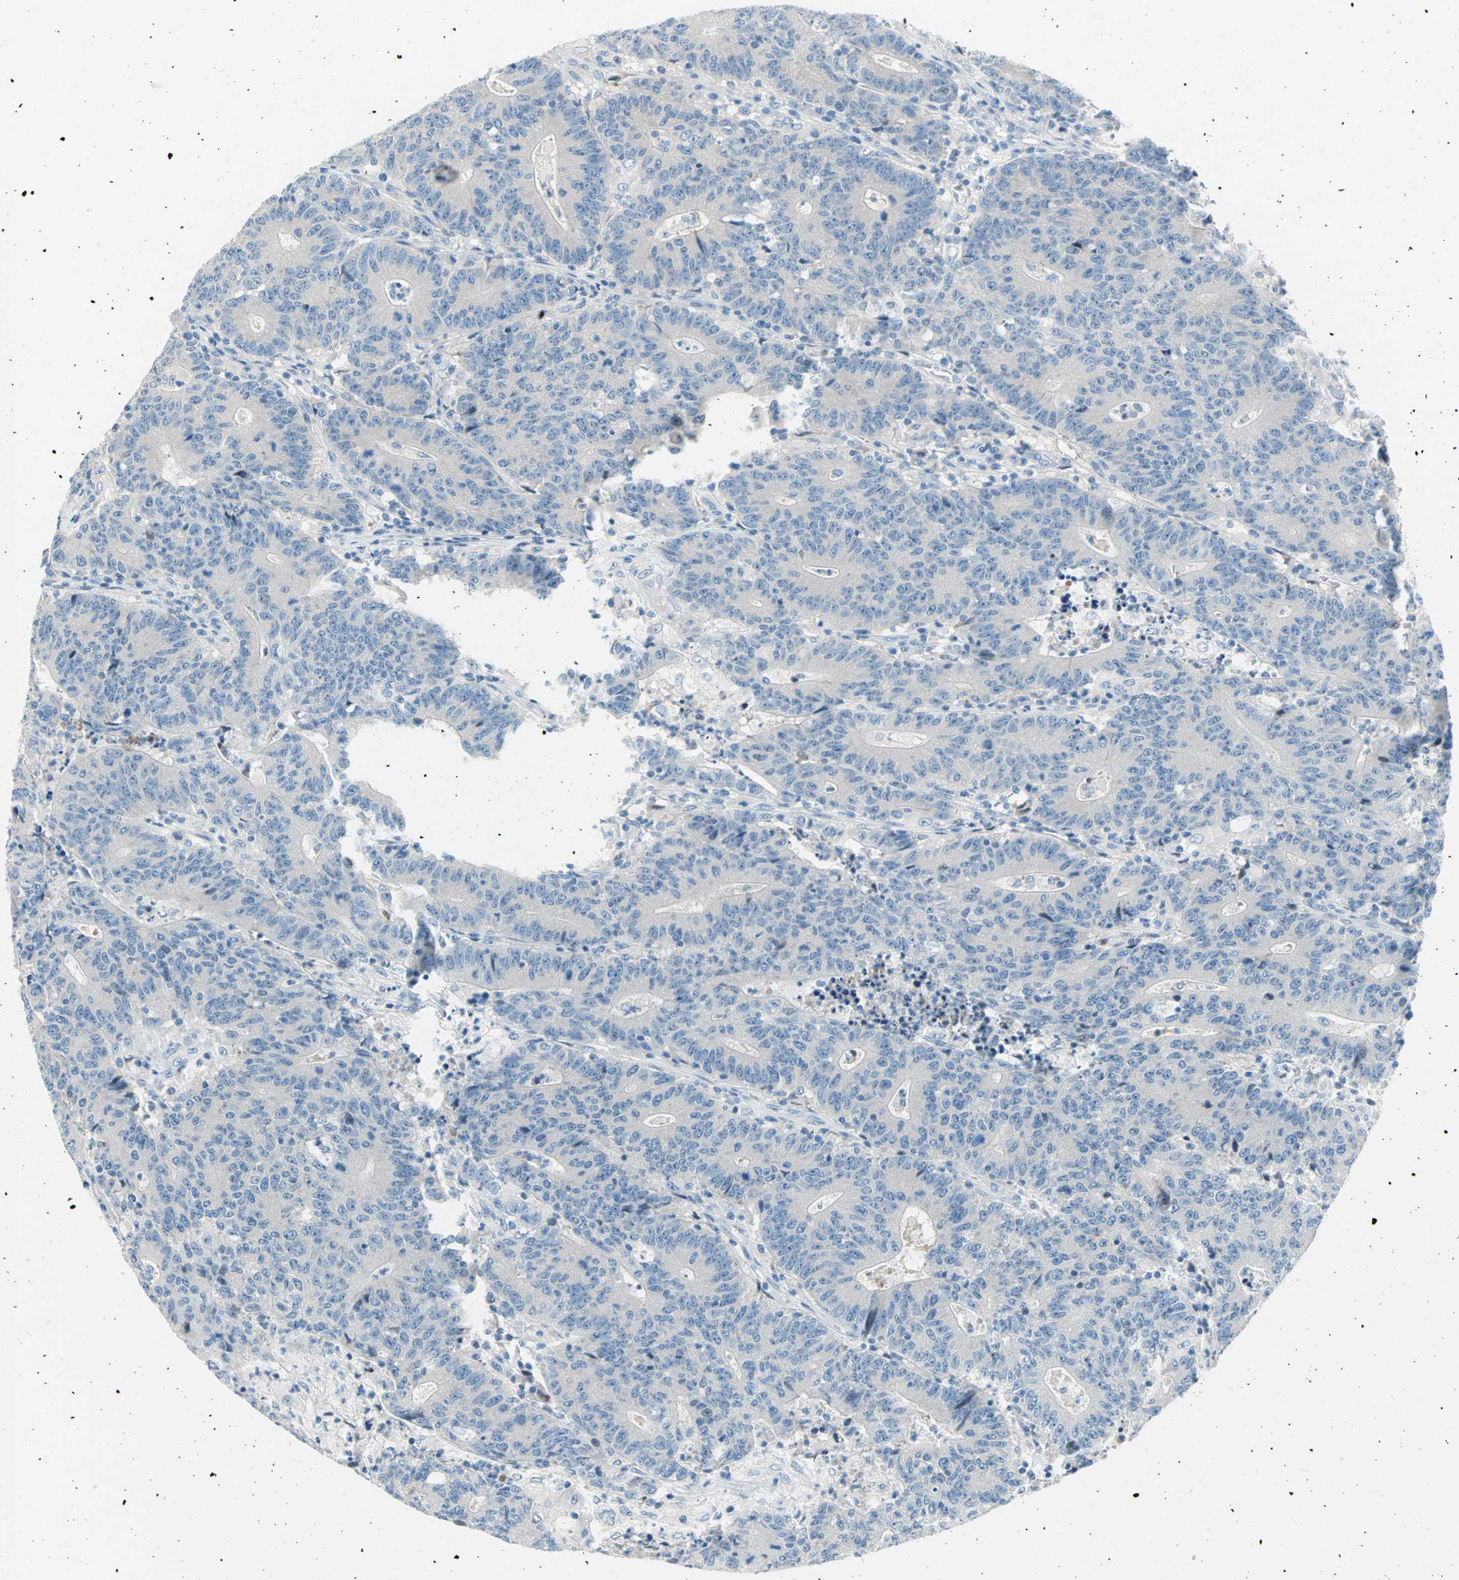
{"staining": {"intensity": "negative", "quantity": "none", "location": "none"}, "tissue": "colorectal cancer", "cell_type": "Tumor cells", "image_type": "cancer", "snomed": [{"axis": "morphology", "description": "Normal tissue, NOS"}, {"axis": "morphology", "description": "Adenocarcinoma, NOS"}, {"axis": "topography", "description": "Colon"}], "caption": "Colorectal cancer was stained to show a protein in brown. There is no significant staining in tumor cells.", "gene": "TMEM163", "patient": {"sex": "female", "age": 75}}